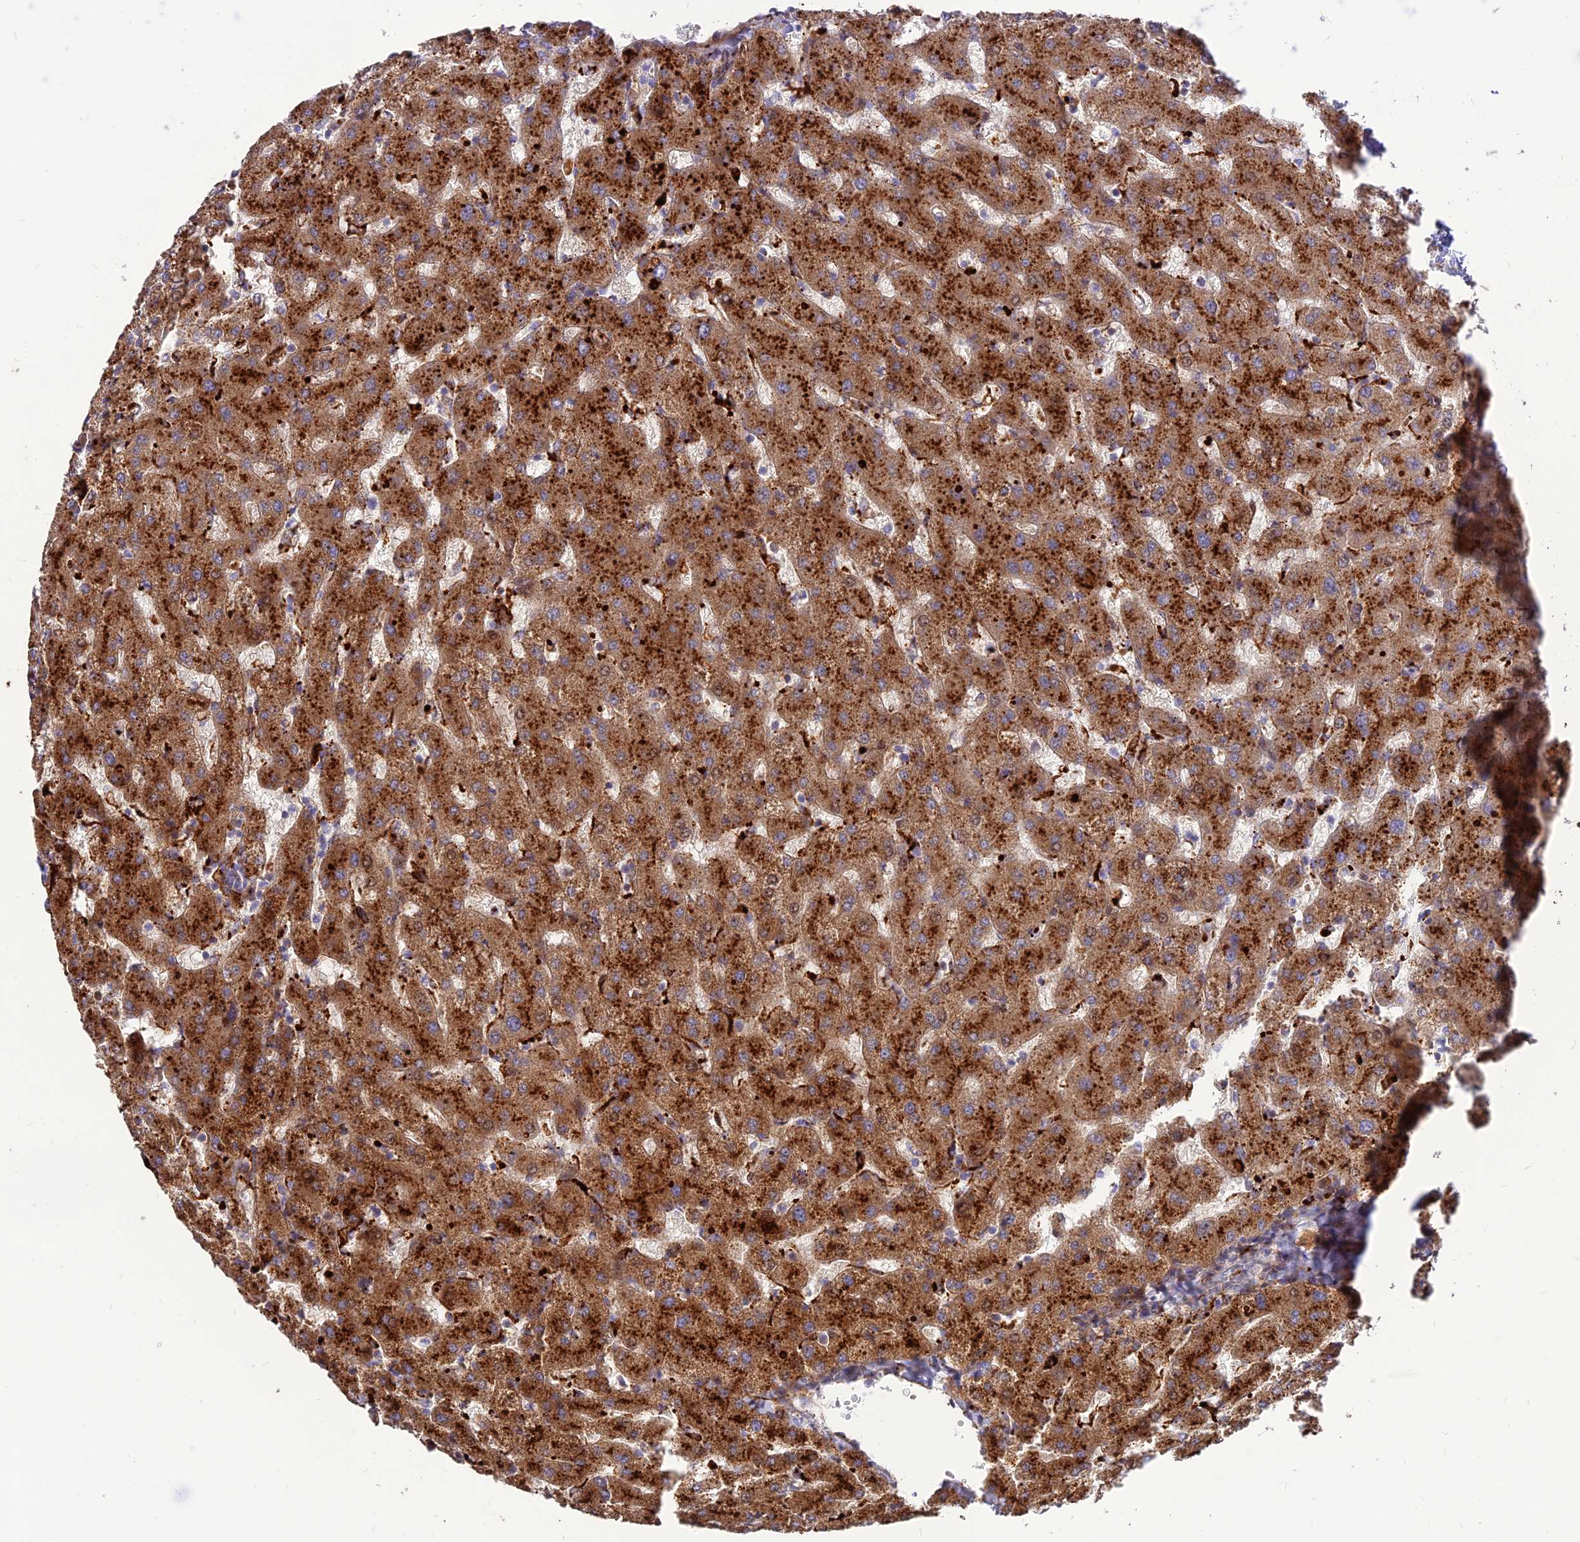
{"staining": {"intensity": "weak", "quantity": "25%-75%", "location": "cytoplasmic/membranous"}, "tissue": "liver", "cell_type": "Cholangiocytes", "image_type": "normal", "snomed": [{"axis": "morphology", "description": "Normal tissue, NOS"}, {"axis": "topography", "description": "Liver"}], "caption": "Immunohistochemical staining of unremarkable liver shows 25%-75% levels of weak cytoplasmic/membranous protein expression in approximately 25%-75% of cholangiocytes.", "gene": "RIMOC1", "patient": {"sex": "female", "age": 63}}